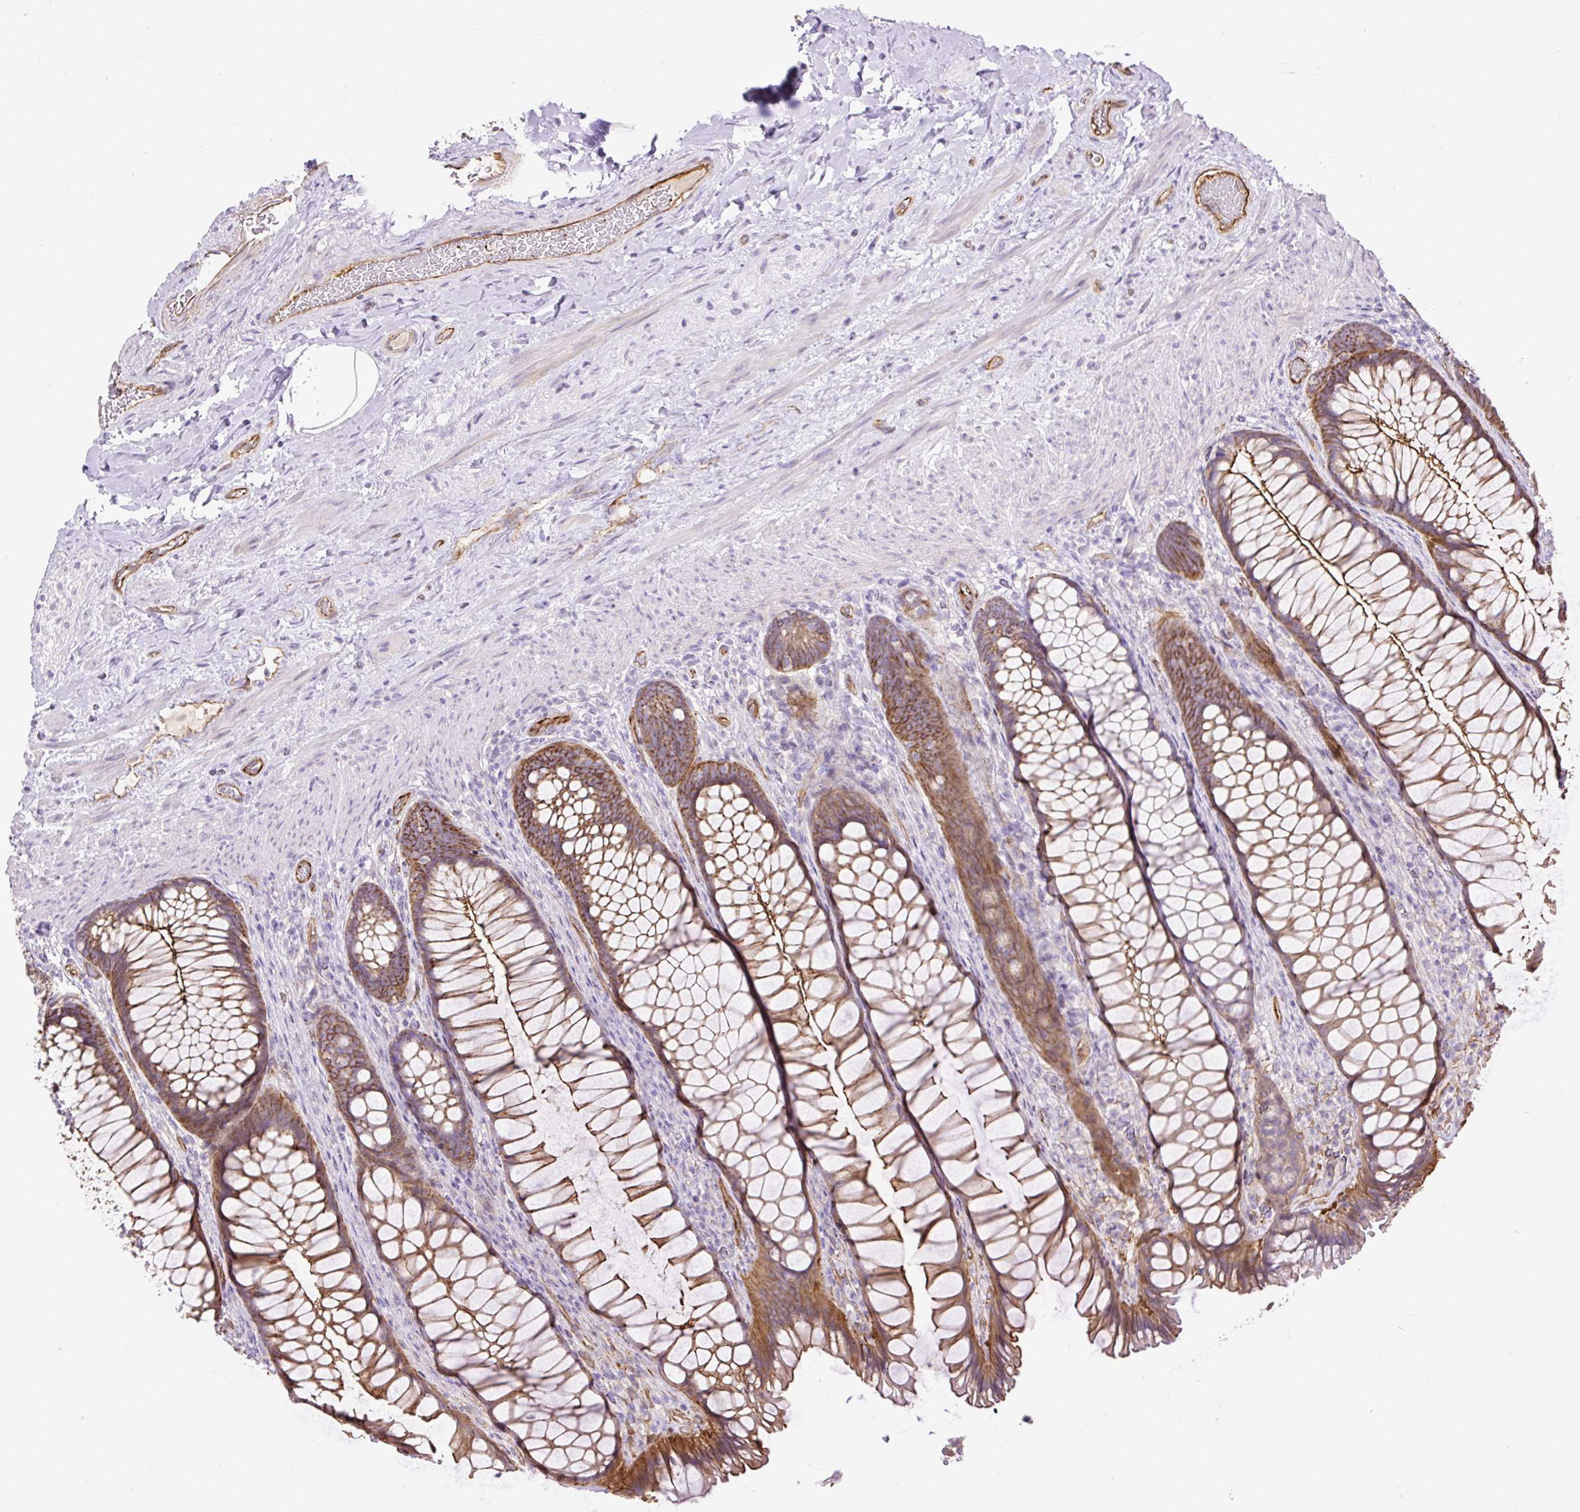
{"staining": {"intensity": "strong", "quantity": "25%-75%", "location": "cytoplasmic/membranous"}, "tissue": "rectum", "cell_type": "Glandular cells", "image_type": "normal", "snomed": [{"axis": "morphology", "description": "Normal tissue, NOS"}, {"axis": "topography", "description": "Rectum"}], "caption": "IHC of benign human rectum shows high levels of strong cytoplasmic/membranous staining in approximately 25%-75% of glandular cells. Using DAB (brown) and hematoxylin (blue) stains, captured at high magnification using brightfield microscopy.", "gene": "MAGEB16", "patient": {"sex": "male", "age": 53}}